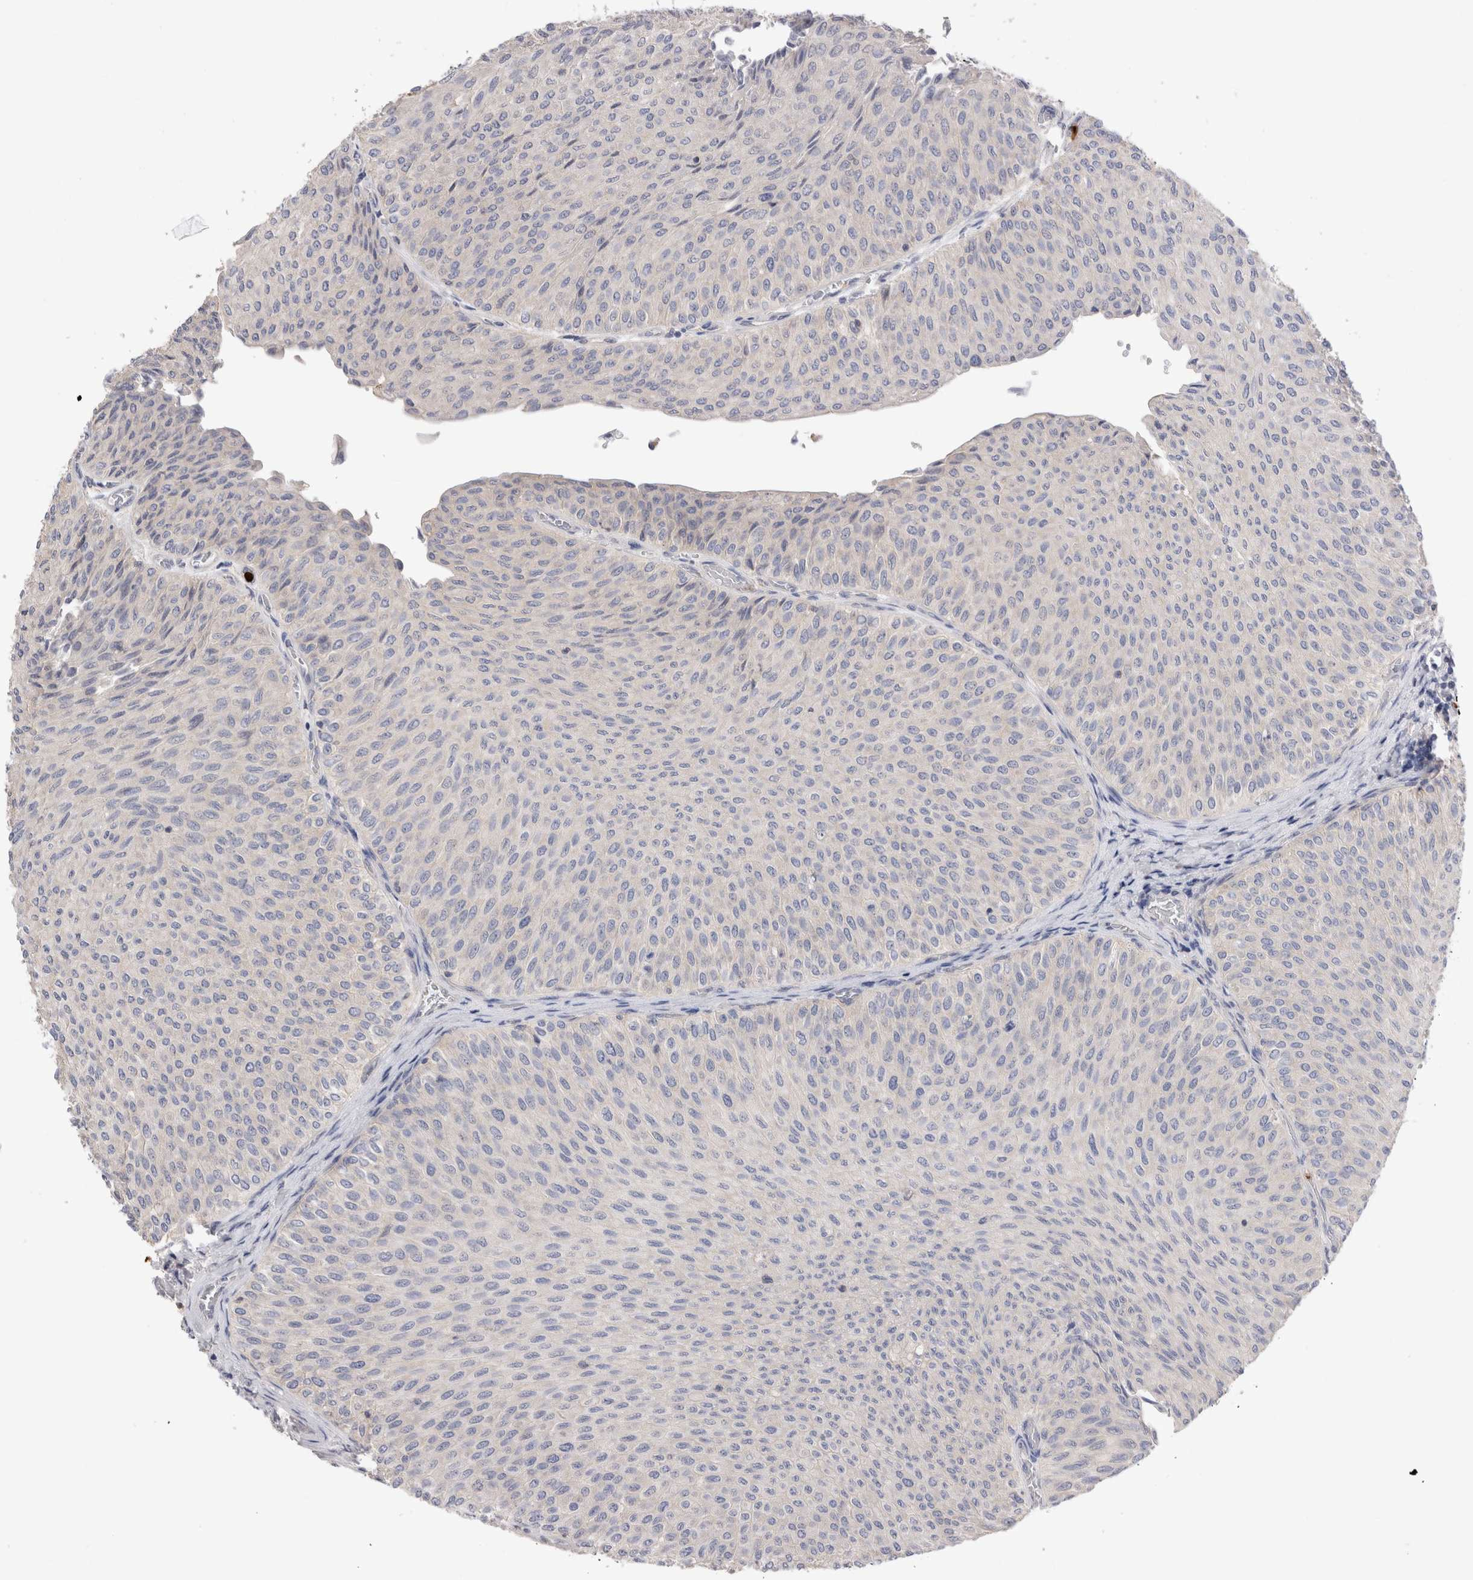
{"staining": {"intensity": "negative", "quantity": "none", "location": "none"}, "tissue": "urothelial cancer", "cell_type": "Tumor cells", "image_type": "cancer", "snomed": [{"axis": "morphology", "description": "Urothelial carcinoma, Low grade"}, {"axis": "topography", "description": "Urinary bladder"}], "caption": "The immunohistochemistry image has no significant expression in tumor cells of urothelial carcinoma (low-grade) tissue.", "gene": "NXT2", "patient": {"sex": "male", "age": 78}}